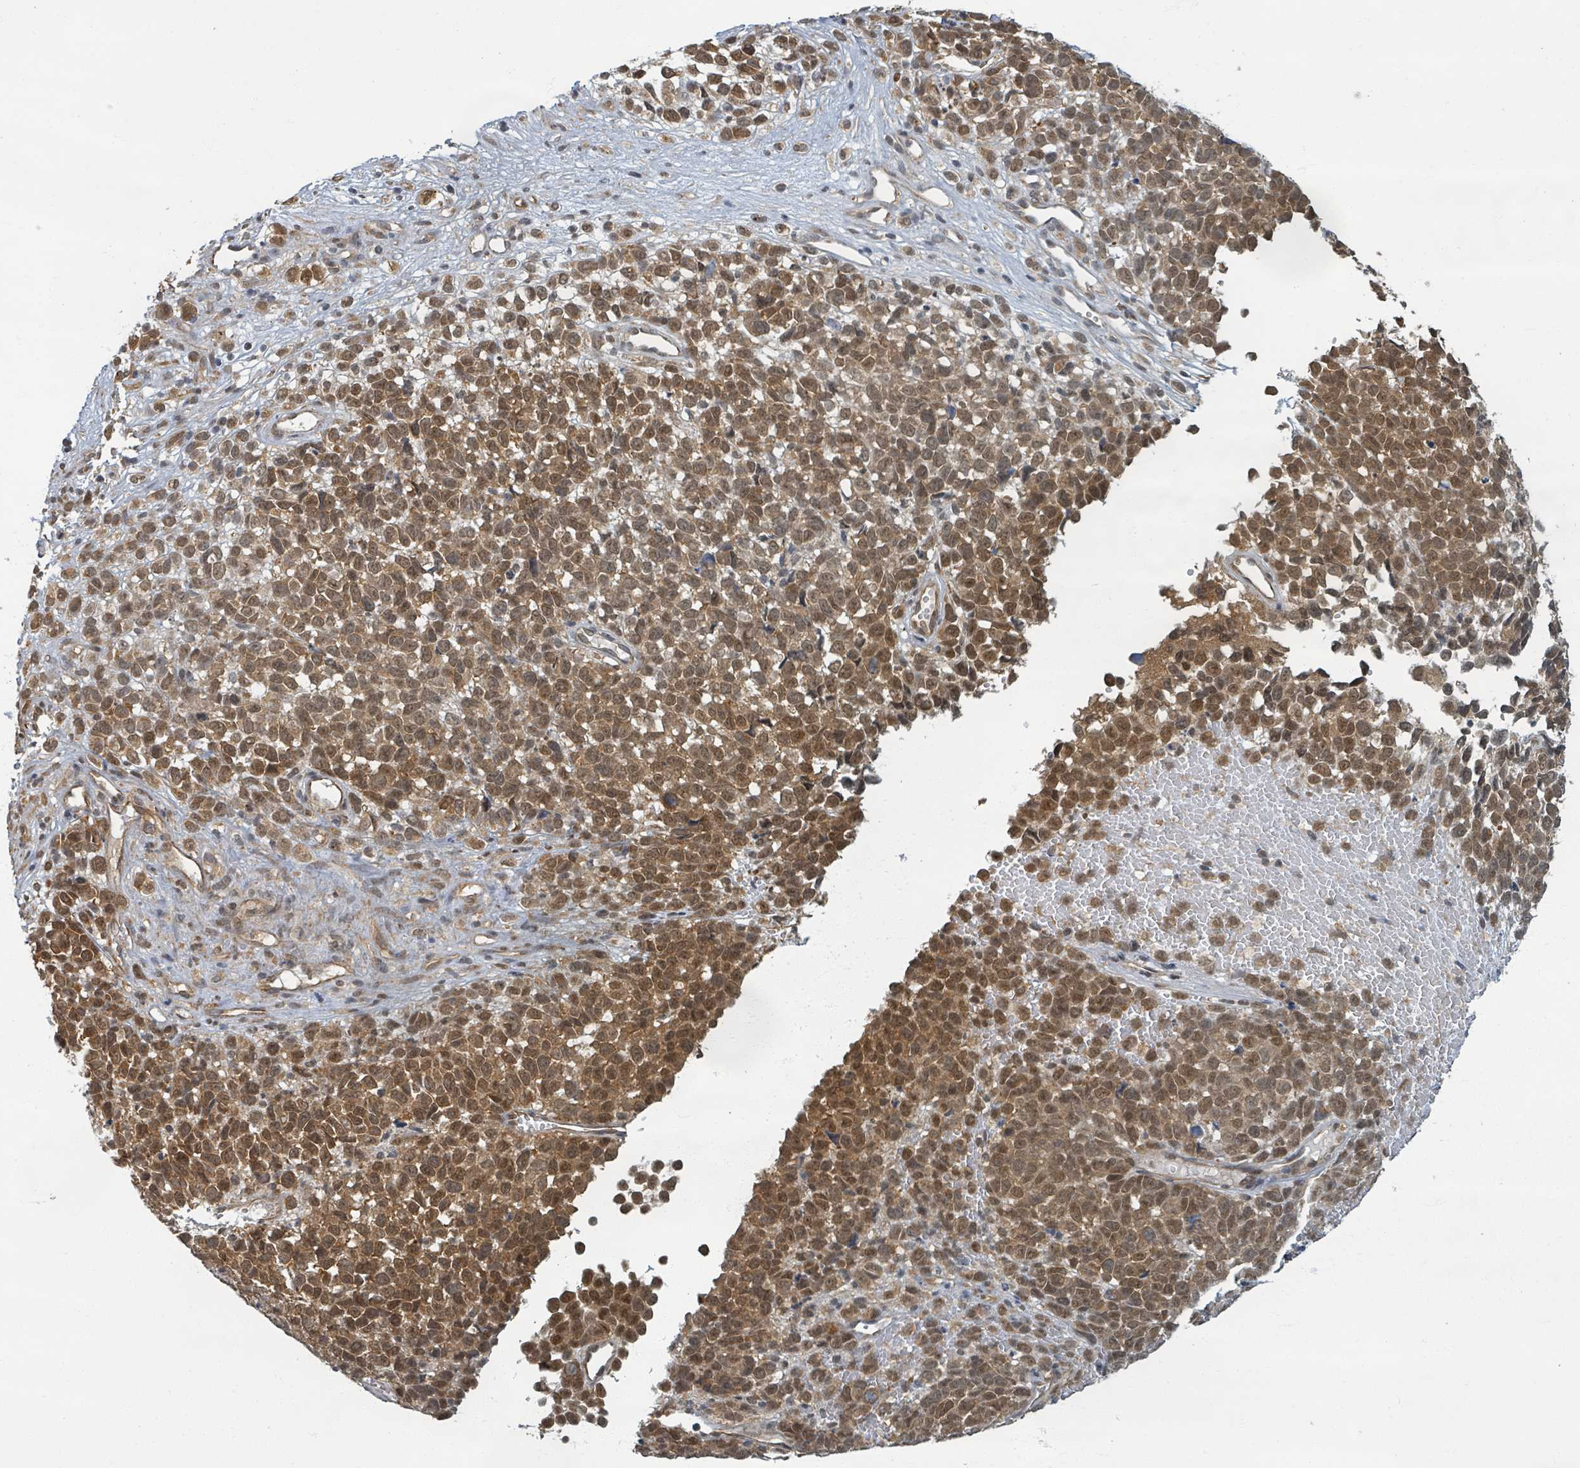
{"staining": {"intensity": "moderate", "quantity": ">75%", "location": "cytoplasmic/membranous,nuclear"}, "tissue": "melanoma", "cell_type": "Tumor cells", "image_type": "cancer", "snomed": [{"axis": "morphology", "description": "Malignant melanoma, NOS"}, {"axis": "topography", "description": "Nose, NOS"}], "caption": "Human malignant melanoma stained with a brown dye reveals moderate cytoplasmic/membranous and nuclear positive positivity in approximately >75% of tumor cells.", "gene": "INTS15", "patient": {"sex": "female", "age": 48}}